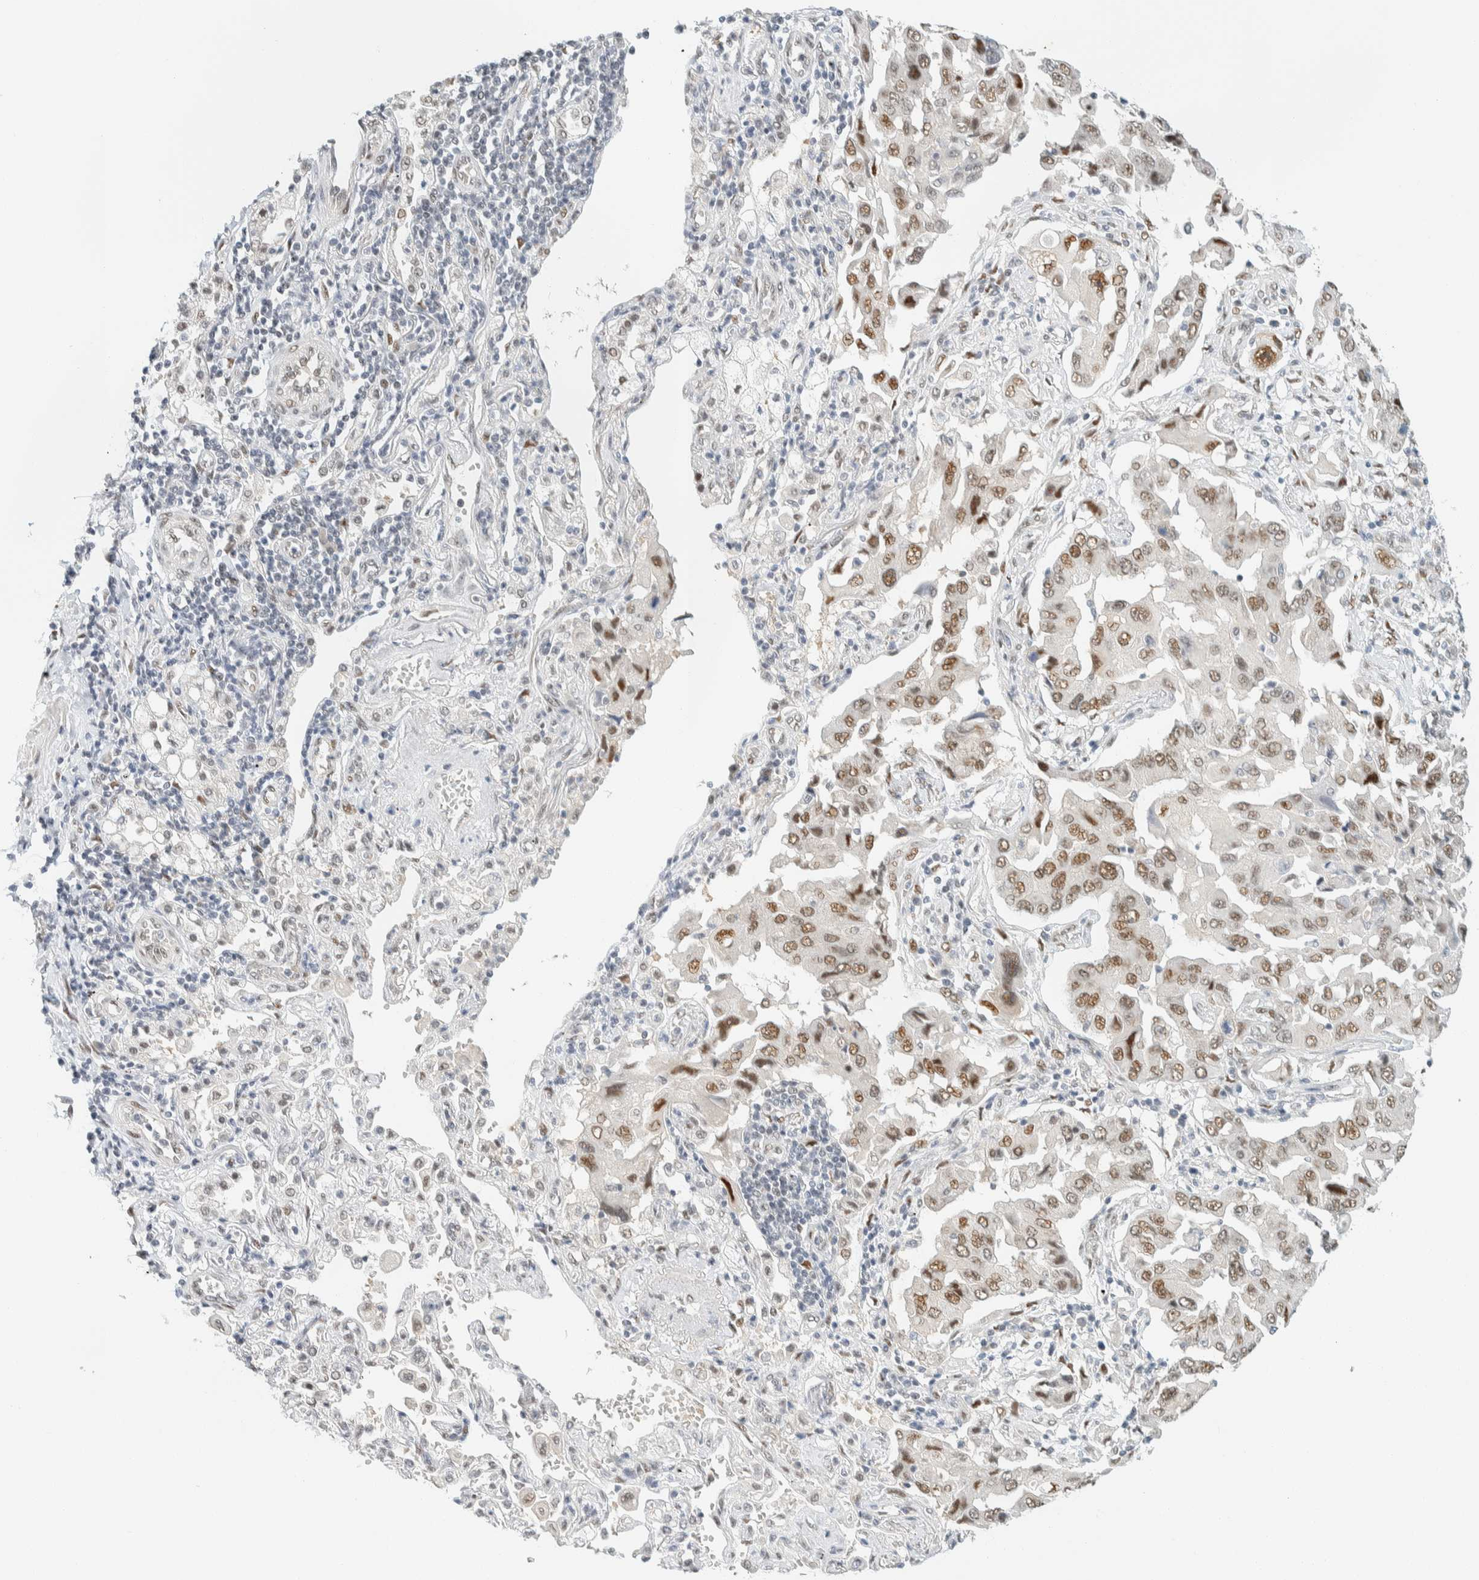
{"staining": {"intensity": "moderate", "quantity": ">75%", "location": "nuclear"}, "tissue": "lung cancer", "cell_type": "Tumor cells", "image_type": "cancer", "snomed": [{"axis": "morphology", "description": "Adenocarcinoma, NOS"}, {"axis": "topography", "description": "Lung"}], "caption": "IHC (DAB) staining of lung cancer (adenocarcinoma) reveals moderate nuclear protein positivity in about >75% of tumor cells. Using DAB (brown) and hematoxylin (blue) stains, captured at high magnification using brightfield microscopy.", "gene": "ZNF683", "patient": {"sex": "female", "age": 65}}